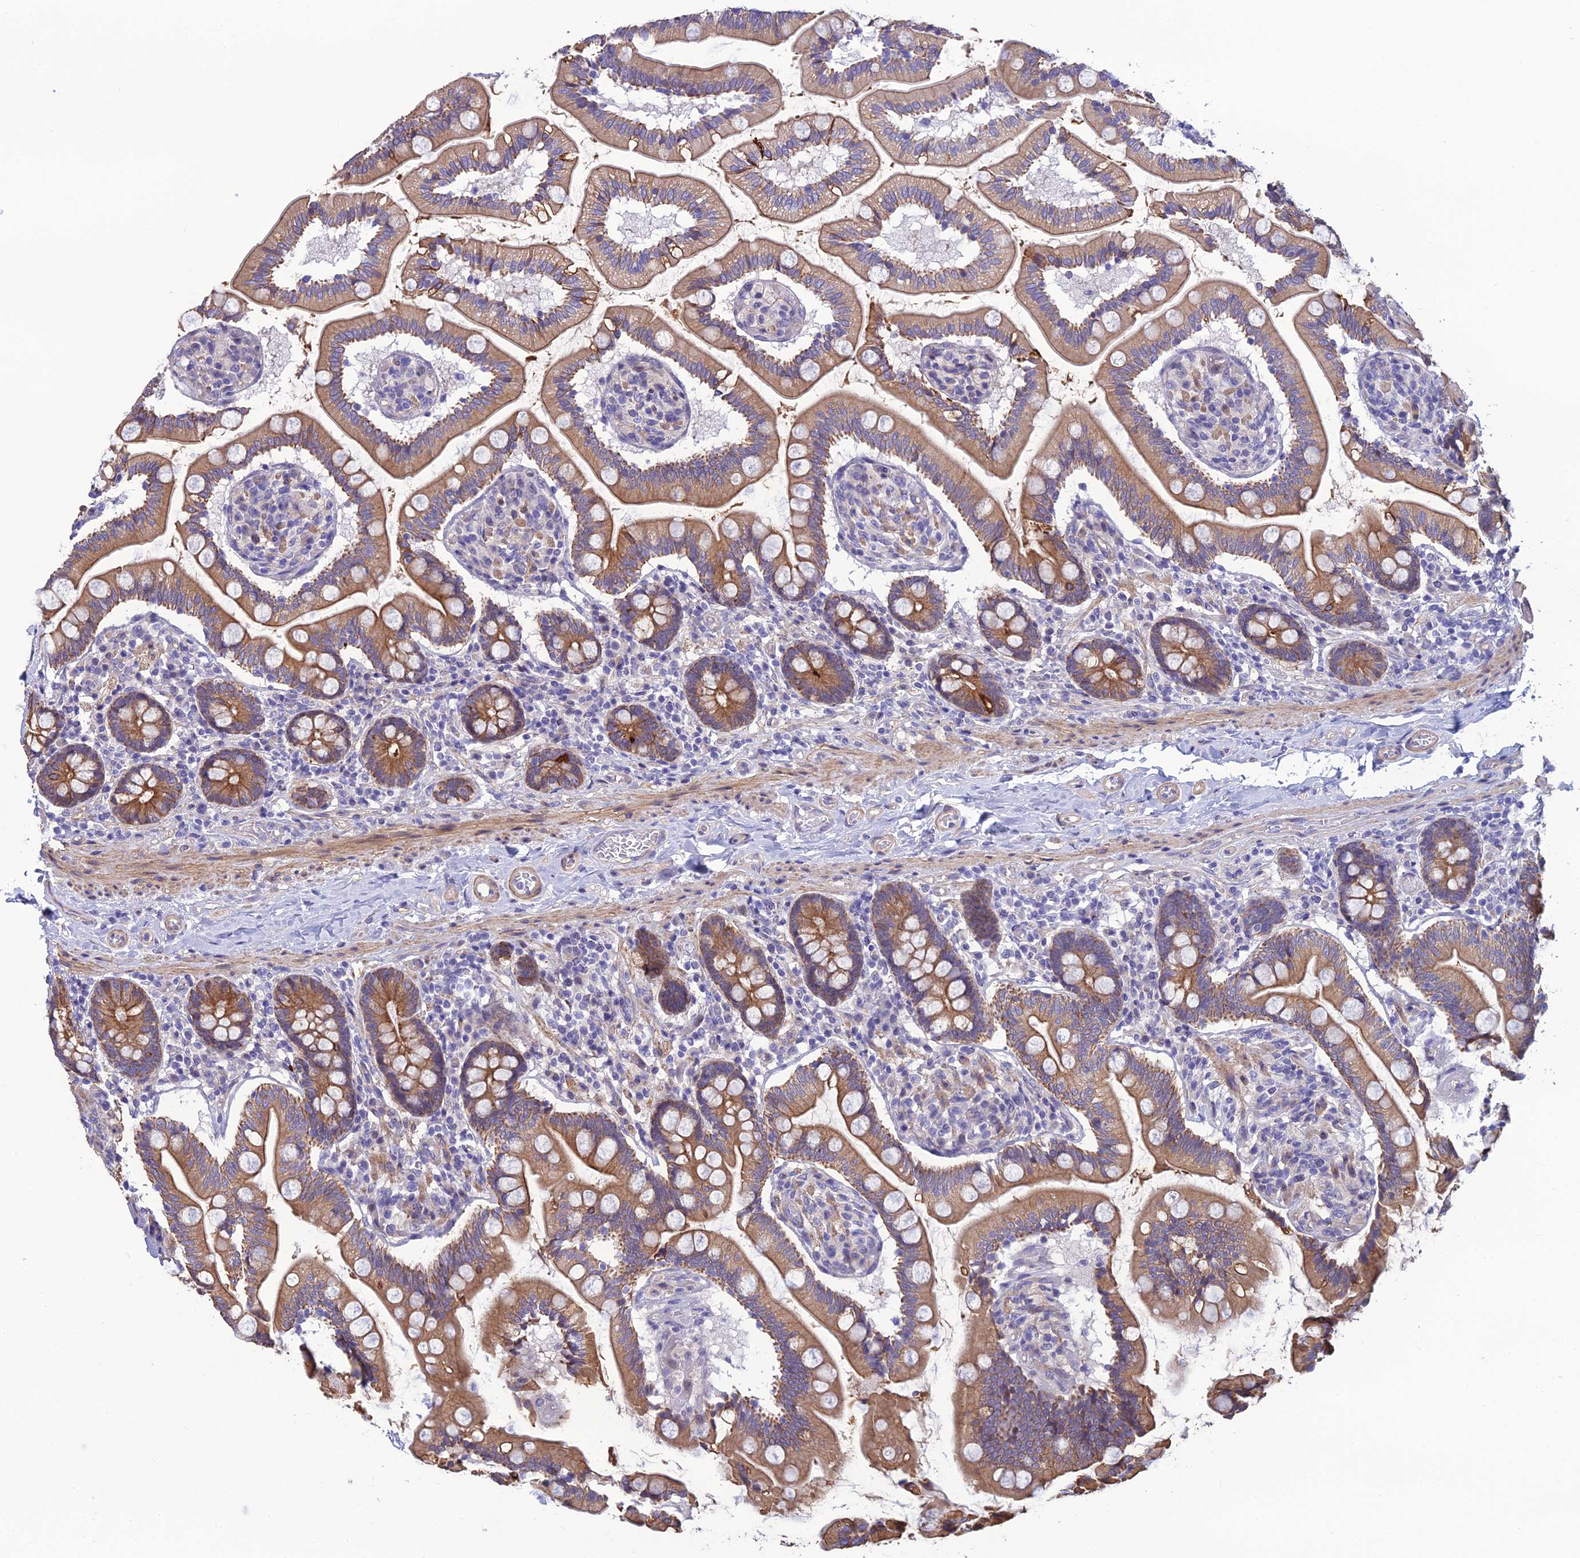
{"staining": {"intensity": "moderate", "quantity": ">75%", "location": "cytoplasmic/membranous"}, "tissue": "small intestine", "cell_type": "Glandular cells", "image_type": "normal", "snomed": [{"axis": "morphology", "description": "Normal tissue, NOS"}, {"axis": "topography", "description": "Small intestine"}], "caption": "An immunohistochemistry image of normal tissue is shown. Protein staining in brown labels moderate cytoplasmic/membranous positivity in small intestine within glandular cells.", "gene": "LZTS2", "patient": {"sex": "female", "age": 64}}